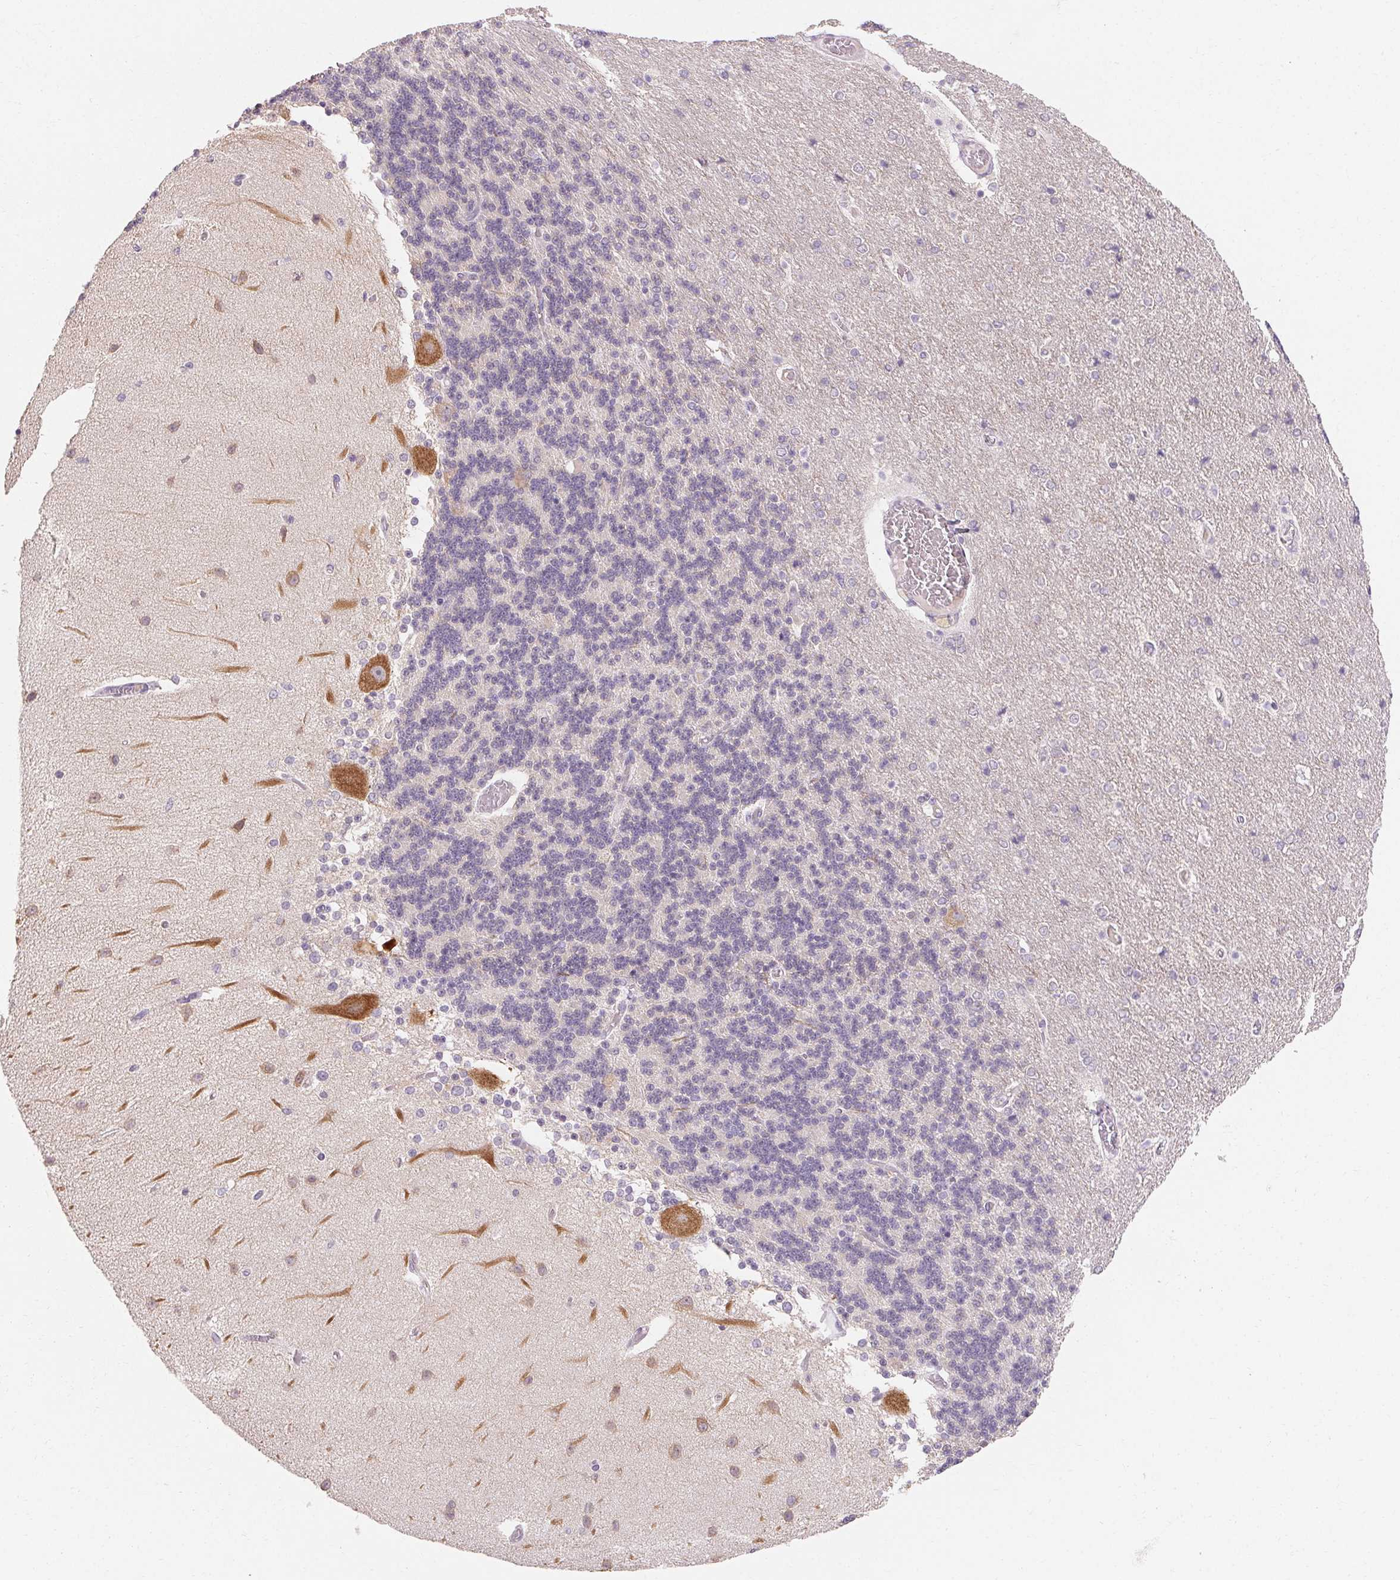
{"staining": {"intensity": "negative", "quantity": "none", "location": "none"}, "tissue": "cerebellum", "cell_type": "Cells in granular layer", "image_type": "normal", "snomed": [{"axis": "morphology", "description": "Normal tissue, NOS"}, {"axis": "topography", "description": "Cerebellum"}], "caption": "The image reveals no staining of cells in granular layer in normal cerebellum.", "gene": "MAP7D2", "patient": {"sex": "female", "age": 54}}